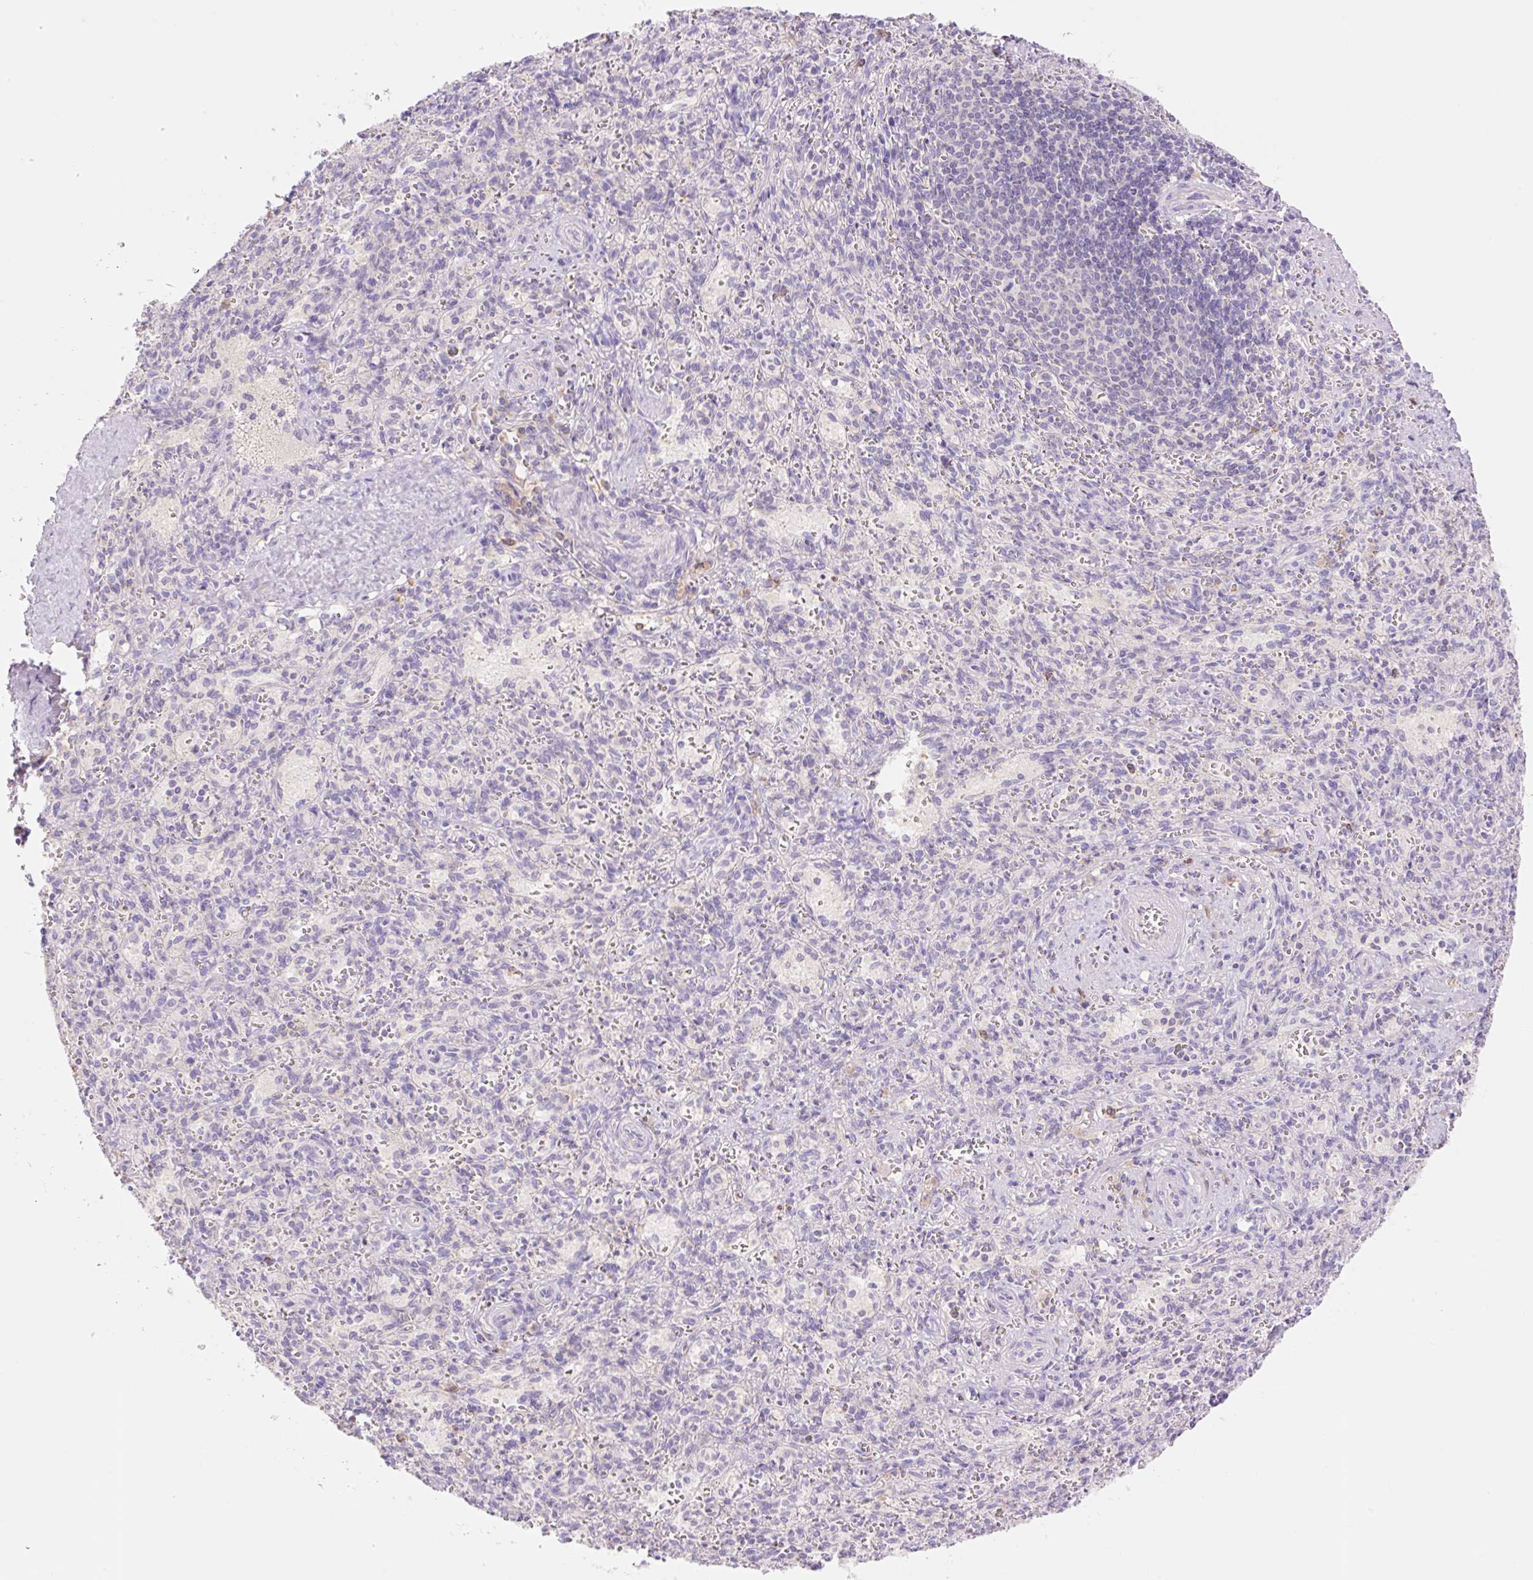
{"staining": {"intensity": "negative", "quantity": "none", "location": "none"}, "tissue": "spleen", "cell_type": "Cells in red pulp", "image_type": "normal", "snomed": [{"axis": "morphology", "description": "Normal tissue, NOS"}, {"axis": "topography", "description": "Spleen"}], "caption": "High magnification brightfield microscopy of benign spleen stained with DAB (3,3'-diaminobenzidine) (brown) and counterstained with hematoxylin (blue): cells in red pulp show no significant positivity. Nuclei are stained in blue.", "gene": "DENND5A", "patient": {"sex": "female", "age": 26}}